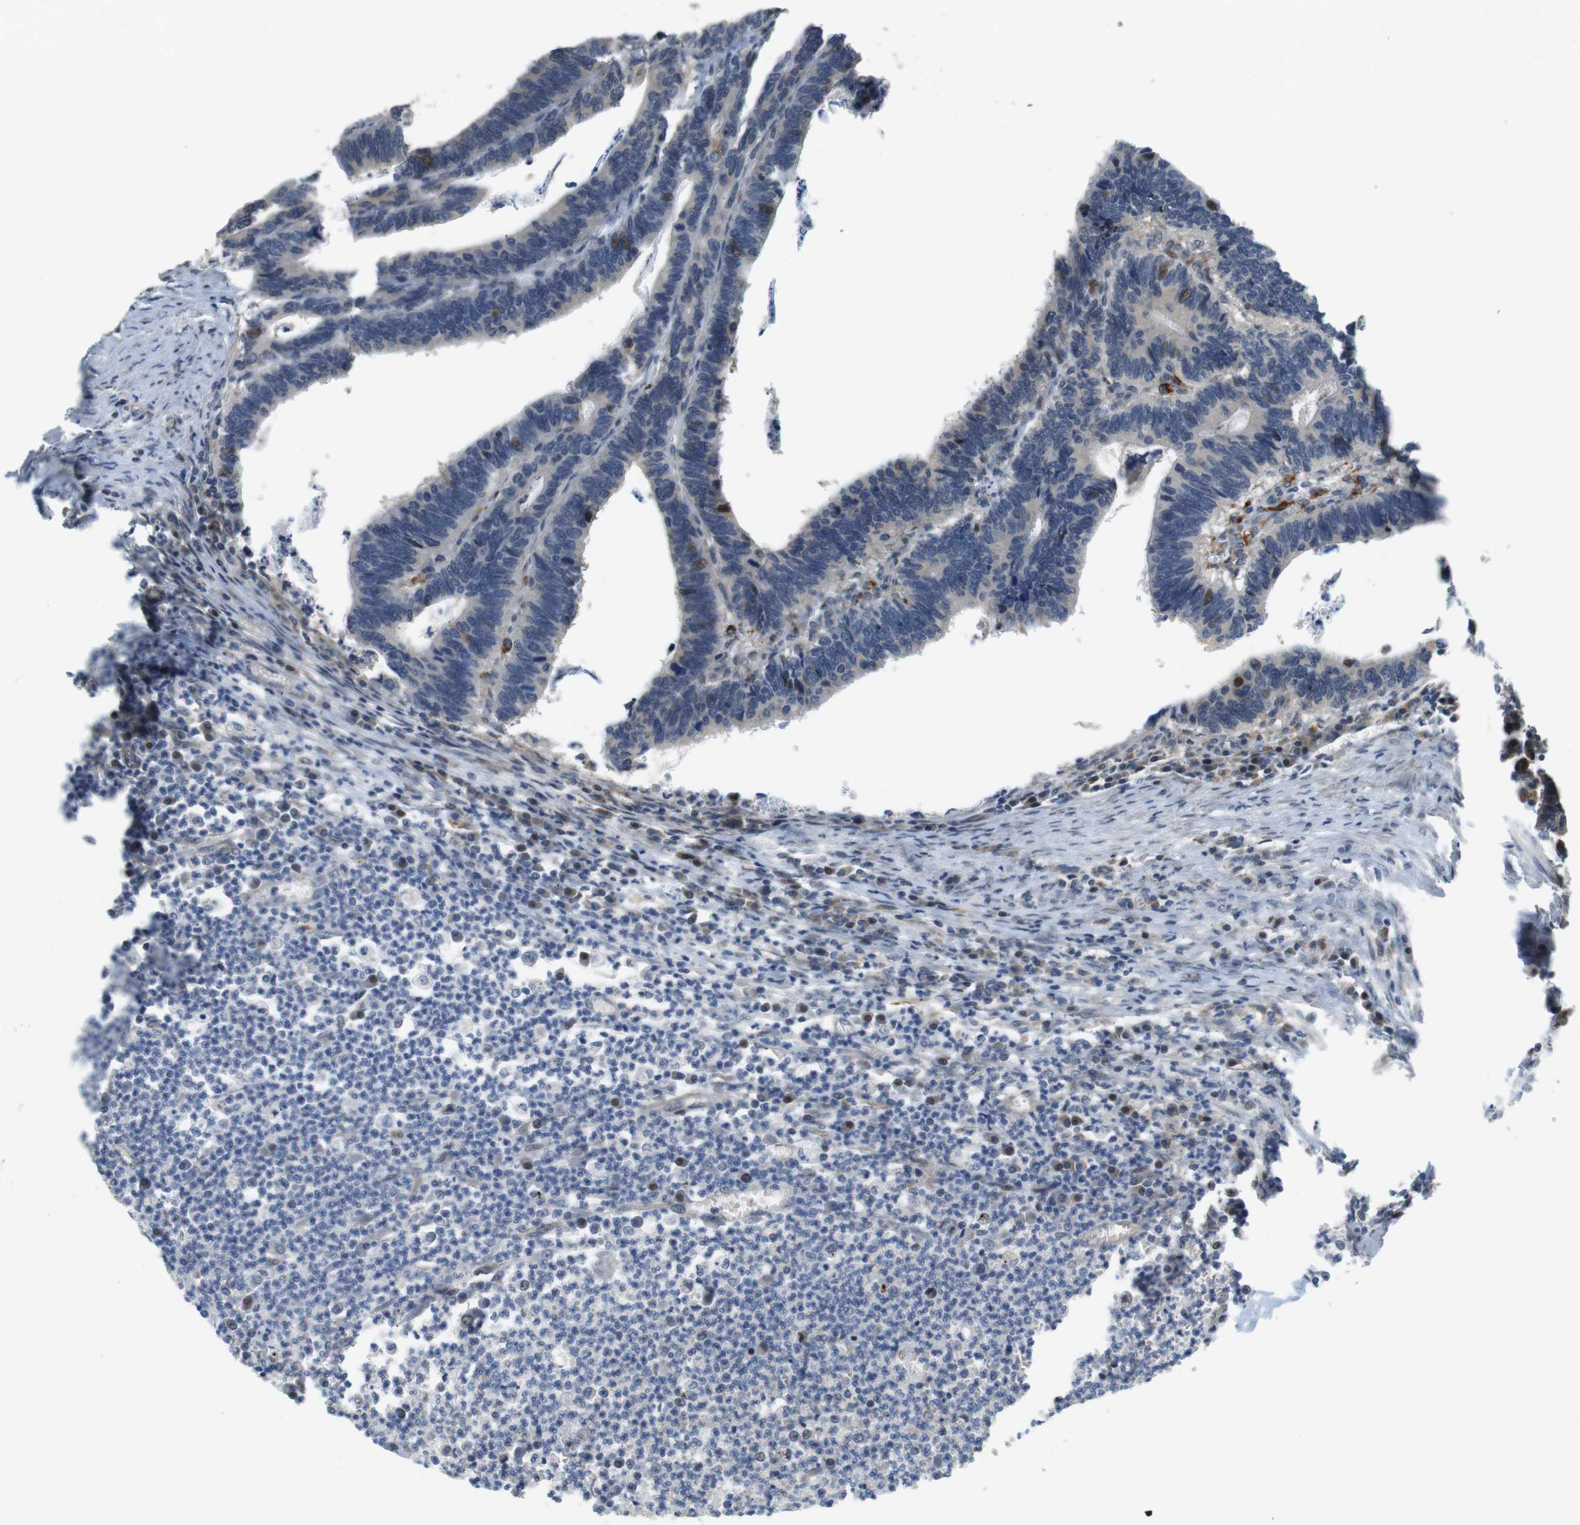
{"staining": {"intensity": "moderate", "quantity": "25%-75%", "location": "cytoplasmic/membranous"}, "tissue": "colorectal cancer", "cell_type": "Tumor cells", "image_type": "cancer", "snomed": [{"axis": "morphology", "description": "Adenocarcinoma, NOS"}, {"axis": "topography", "description": "Colon"}], "caption": "The micrograph demonstrates a brown stain indicating the presence of a protein in the cytoplasmic/membranous of tumor cells in colorectal cancer.", "gene": "TSPAN9", "patient": {"sex": "male", "age": 72}}